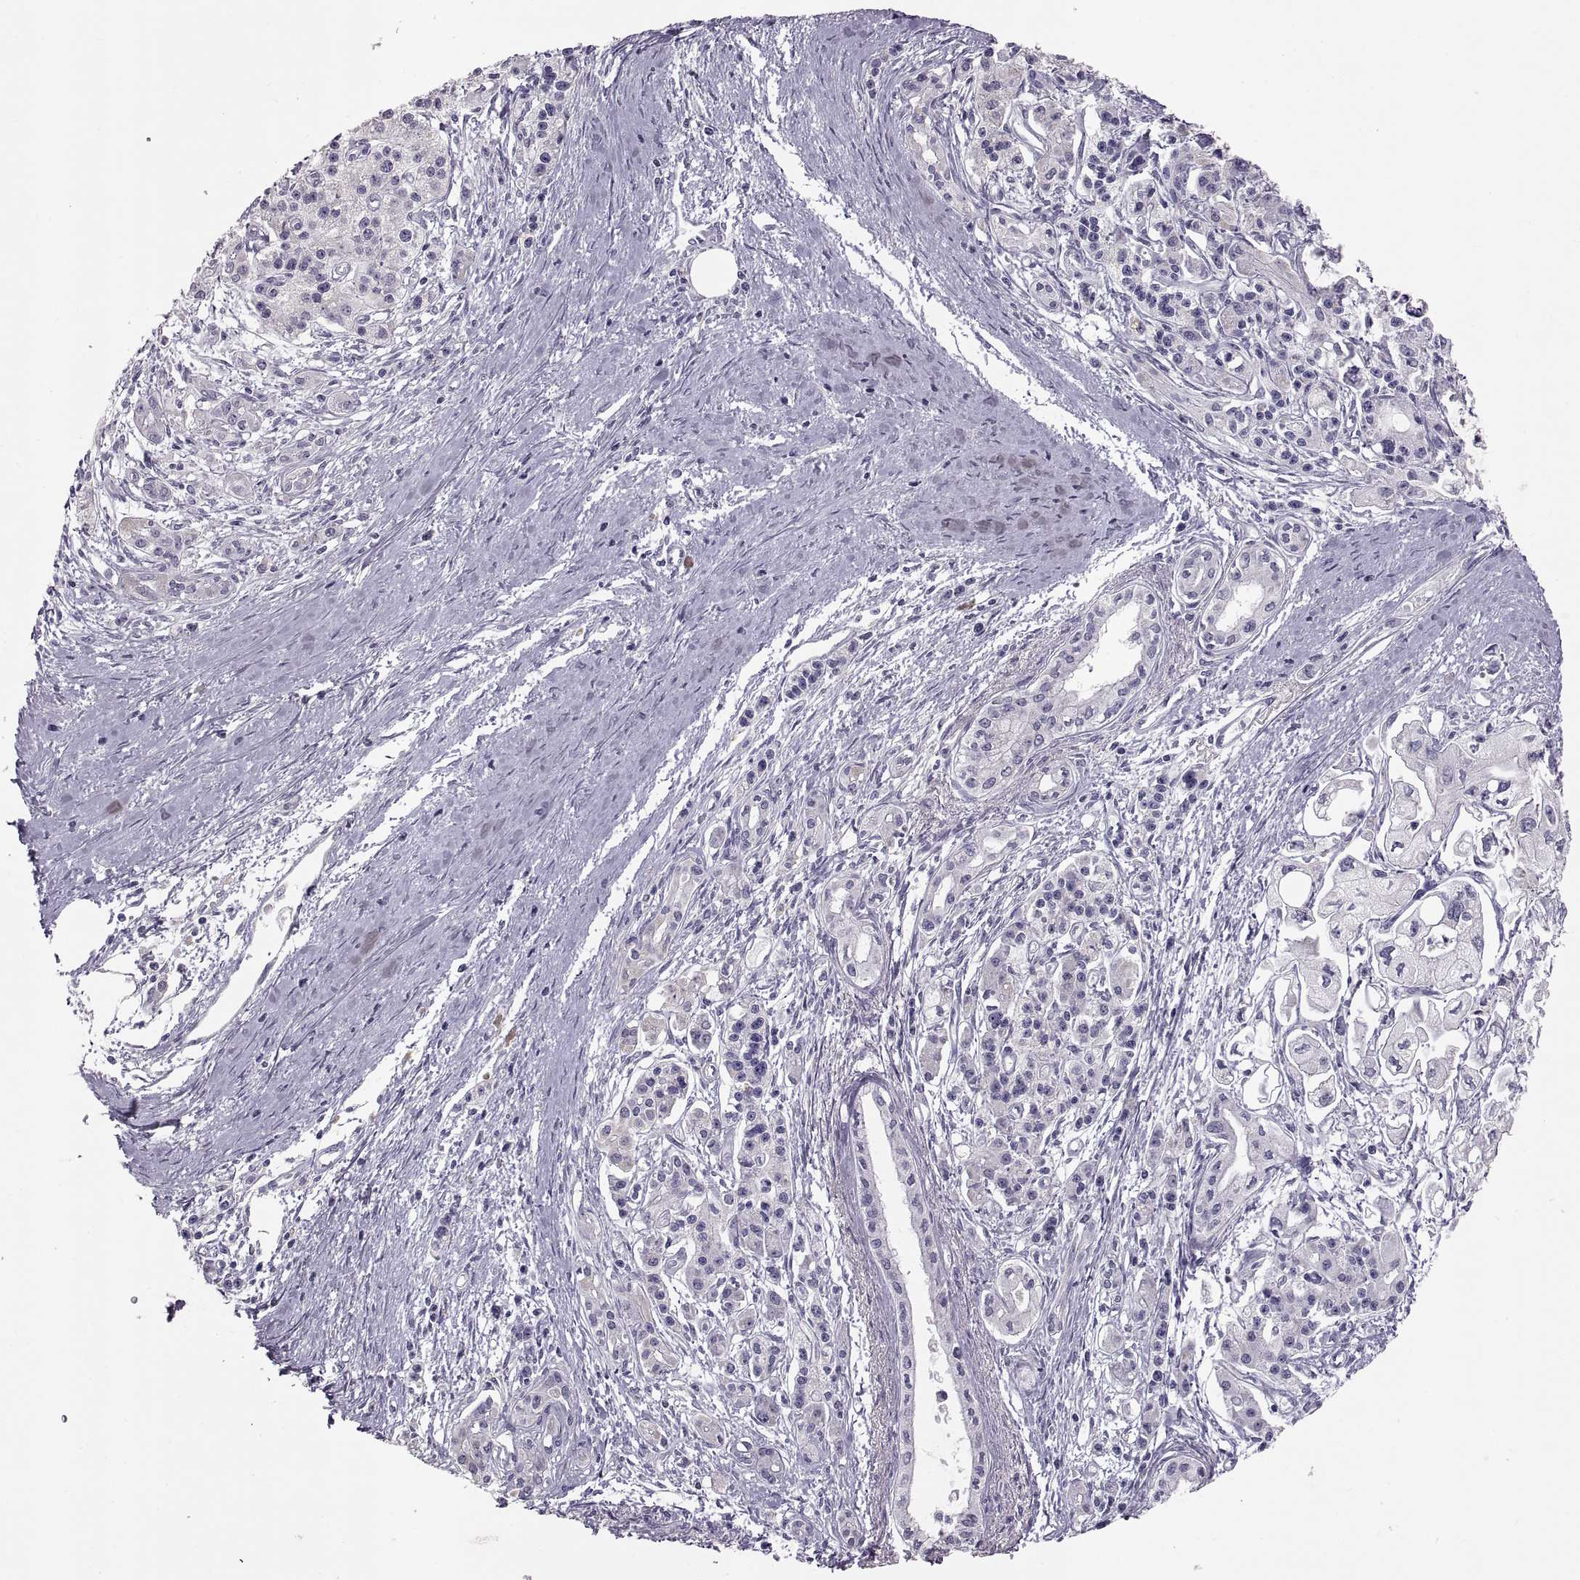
{"staining": {"intensity": "negative", "quantity": "none", "location": "none"}, "tissue": "pancreatic cancer", "cell_type": "Tumor cells", "image_type": "cancer", "snomed": [{"axis": "morphology", "description": "Adenocarcinoma, NOS"}, {"axis": "topography", "description": "Pancreas"}], "caption": "An image of human pancreatic cancer (adenocarcinoma) is negative for staining in tumor cells.", "gene": "WBP2NL", "patient": {"sex": "male", "age": 70}}